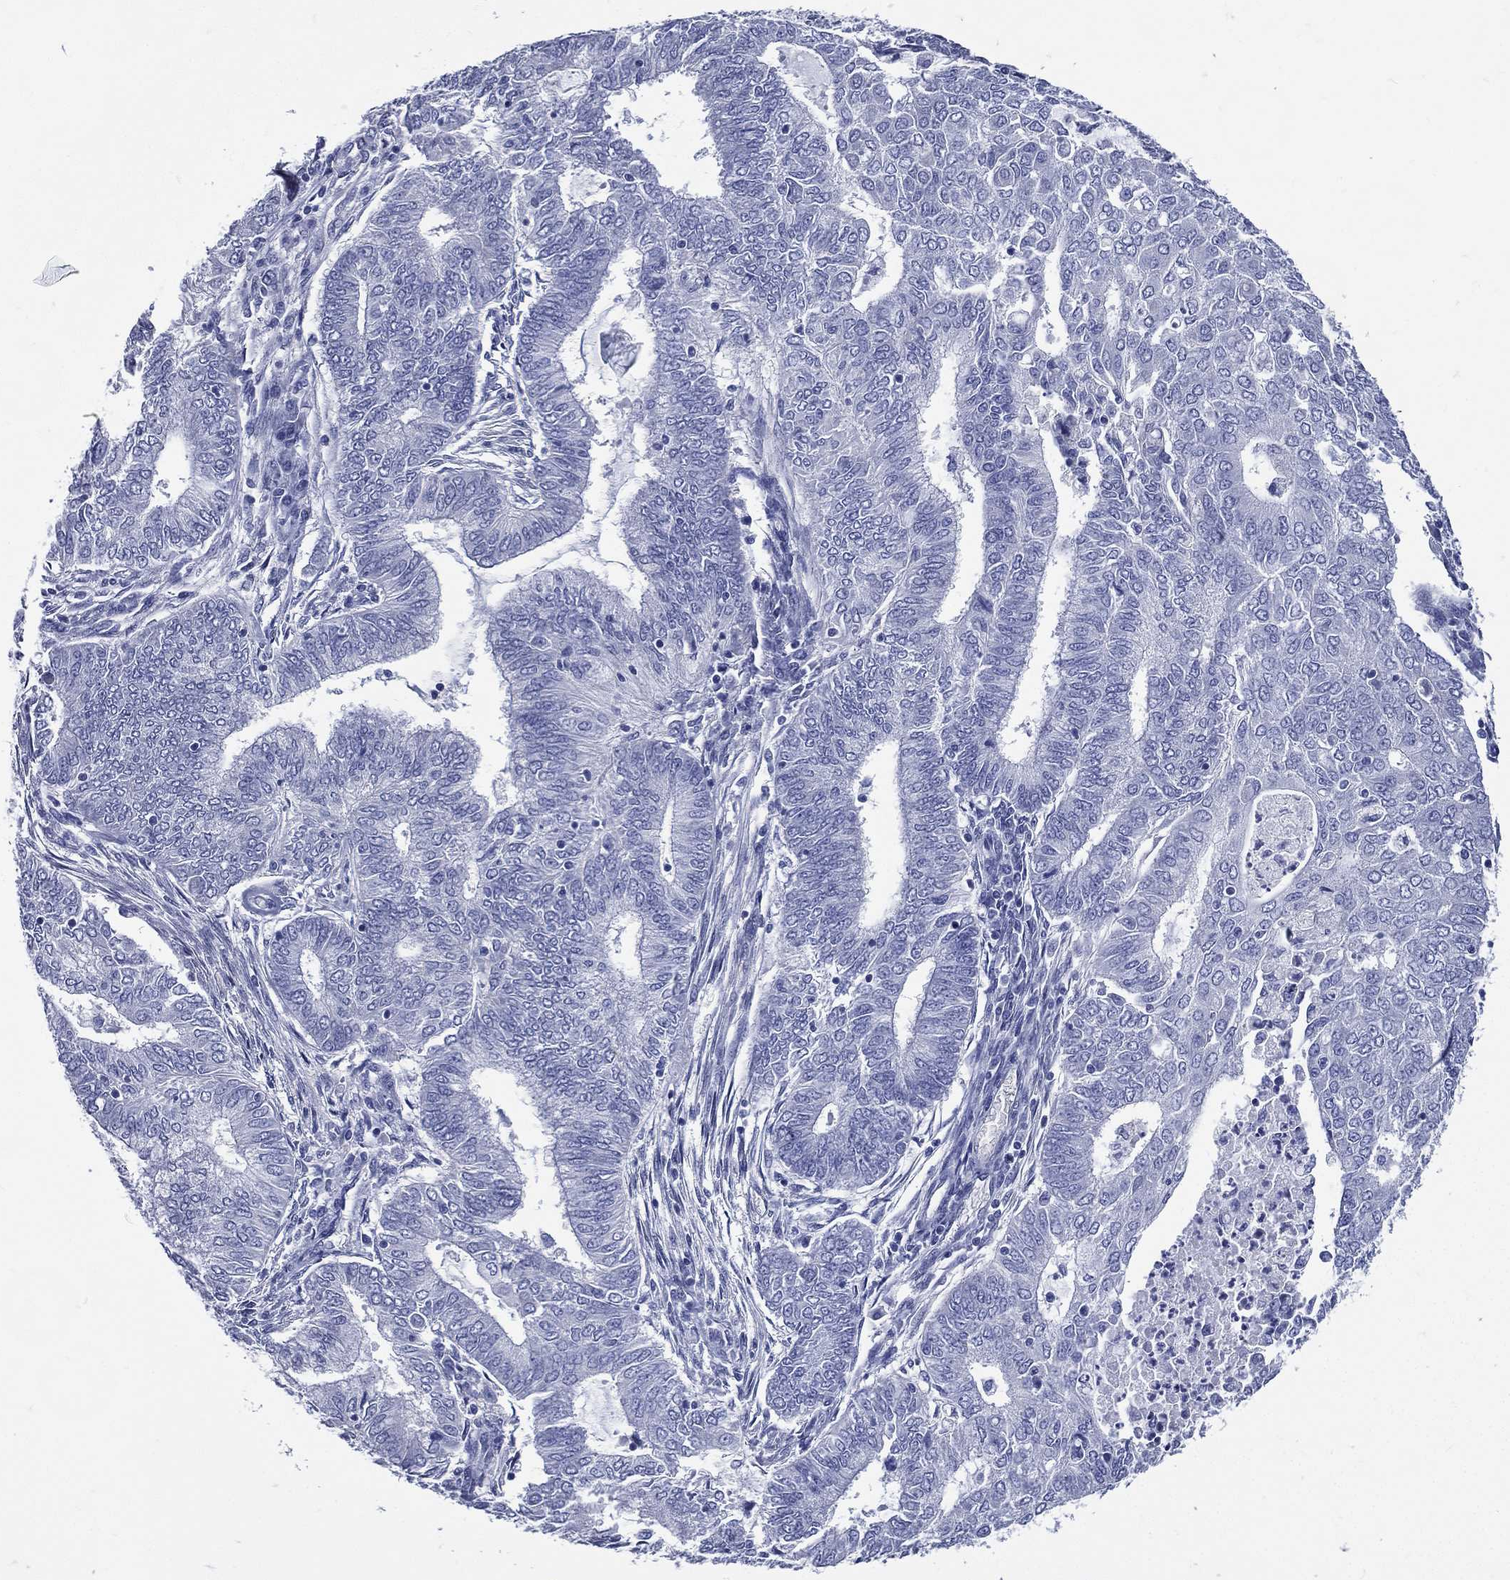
{"staining": {"intensity": "negative", "quantity": "none", "location": "none"}, "tissue": "endometrial cancer", "cell_type": "Tumor cells", "image_type": "cancer", "snomed": [{"axis": "morphology", "description": "Adenocarcinoma, NOS"}, {"axis": "topography", "description": "Endometrium"}], "caption": "Immunohistochemistry (IHC) micrograph of neoplastic tissue: endometrial cancer stained with DAB (3,3'-diaminobenzidine) exhibits no significant protein positivity in tumor cells. (Stains: DAB immunohistochemistry (IHC) with hematoxylin counter stain, Microscopy: brightfield microscopy at high magnification).", "gene": "DPYS", "patient": {"sex": "female", "age": 62}}